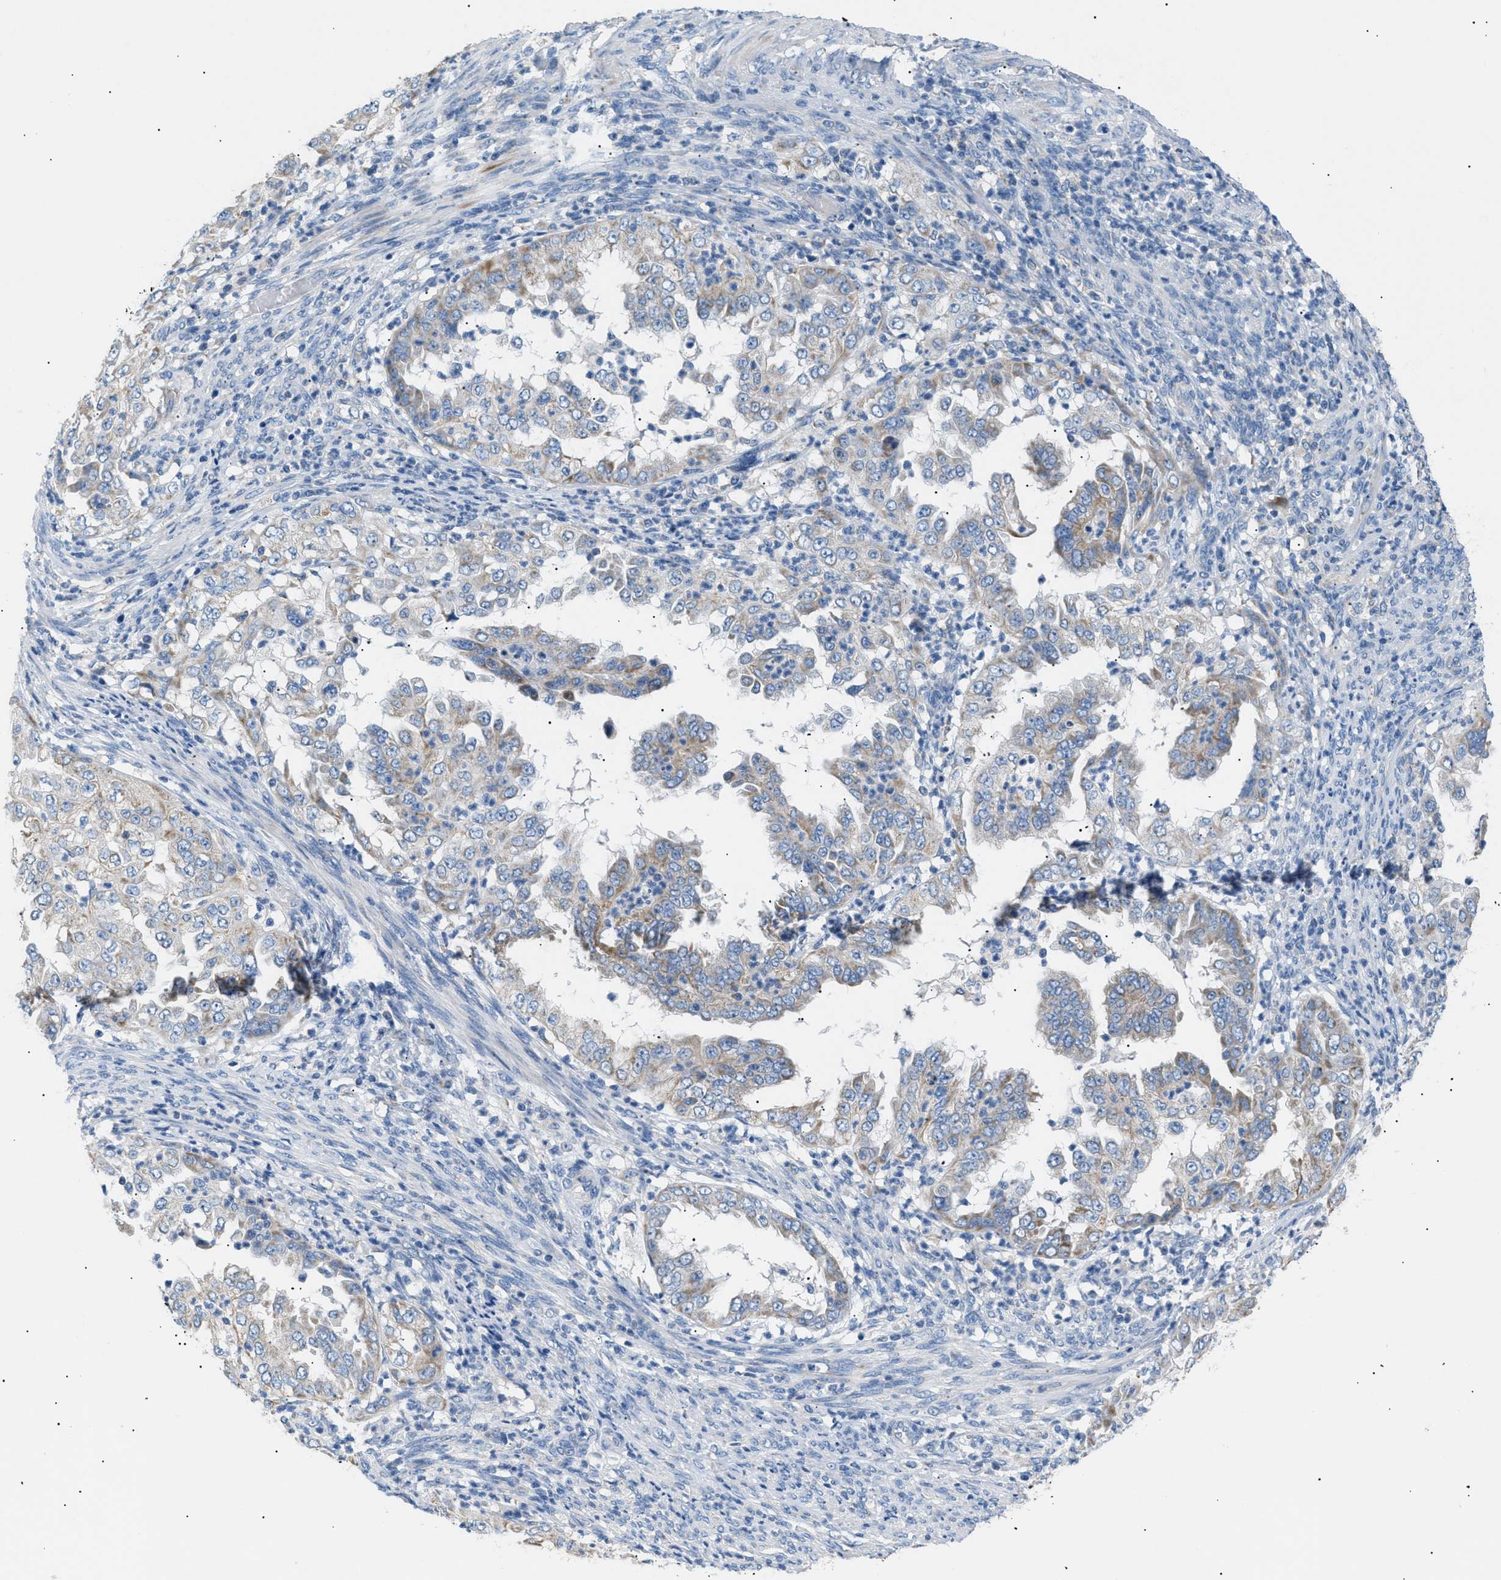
{"staining": {"intensity": "weak", "quantity": "25%-75%", "location": "cytoplasmic/membranous"}, "tissue": "endometrial cancer", "cell_type": "Tumor cells", "image_type": "cancer", "snomed": [{"axis": "morphology", "description": "Adenocarcinoma, NOS"}, {"axis": "topography", "description": "Endometrium"}], "caption": "A brown stain highlights weak cytoplasmic/membranous positivity of a protein in endometrial cancer (adenocarcinoma) tumor cells. The staining is performed using DAB (3,3'-diaminobenzidine) brown chromogen to label protein expression. The nuclei are counter-stained blue using hematoxylin.", "gene": "ILDR1", "patient": {"sex": "female", "age": 85}}